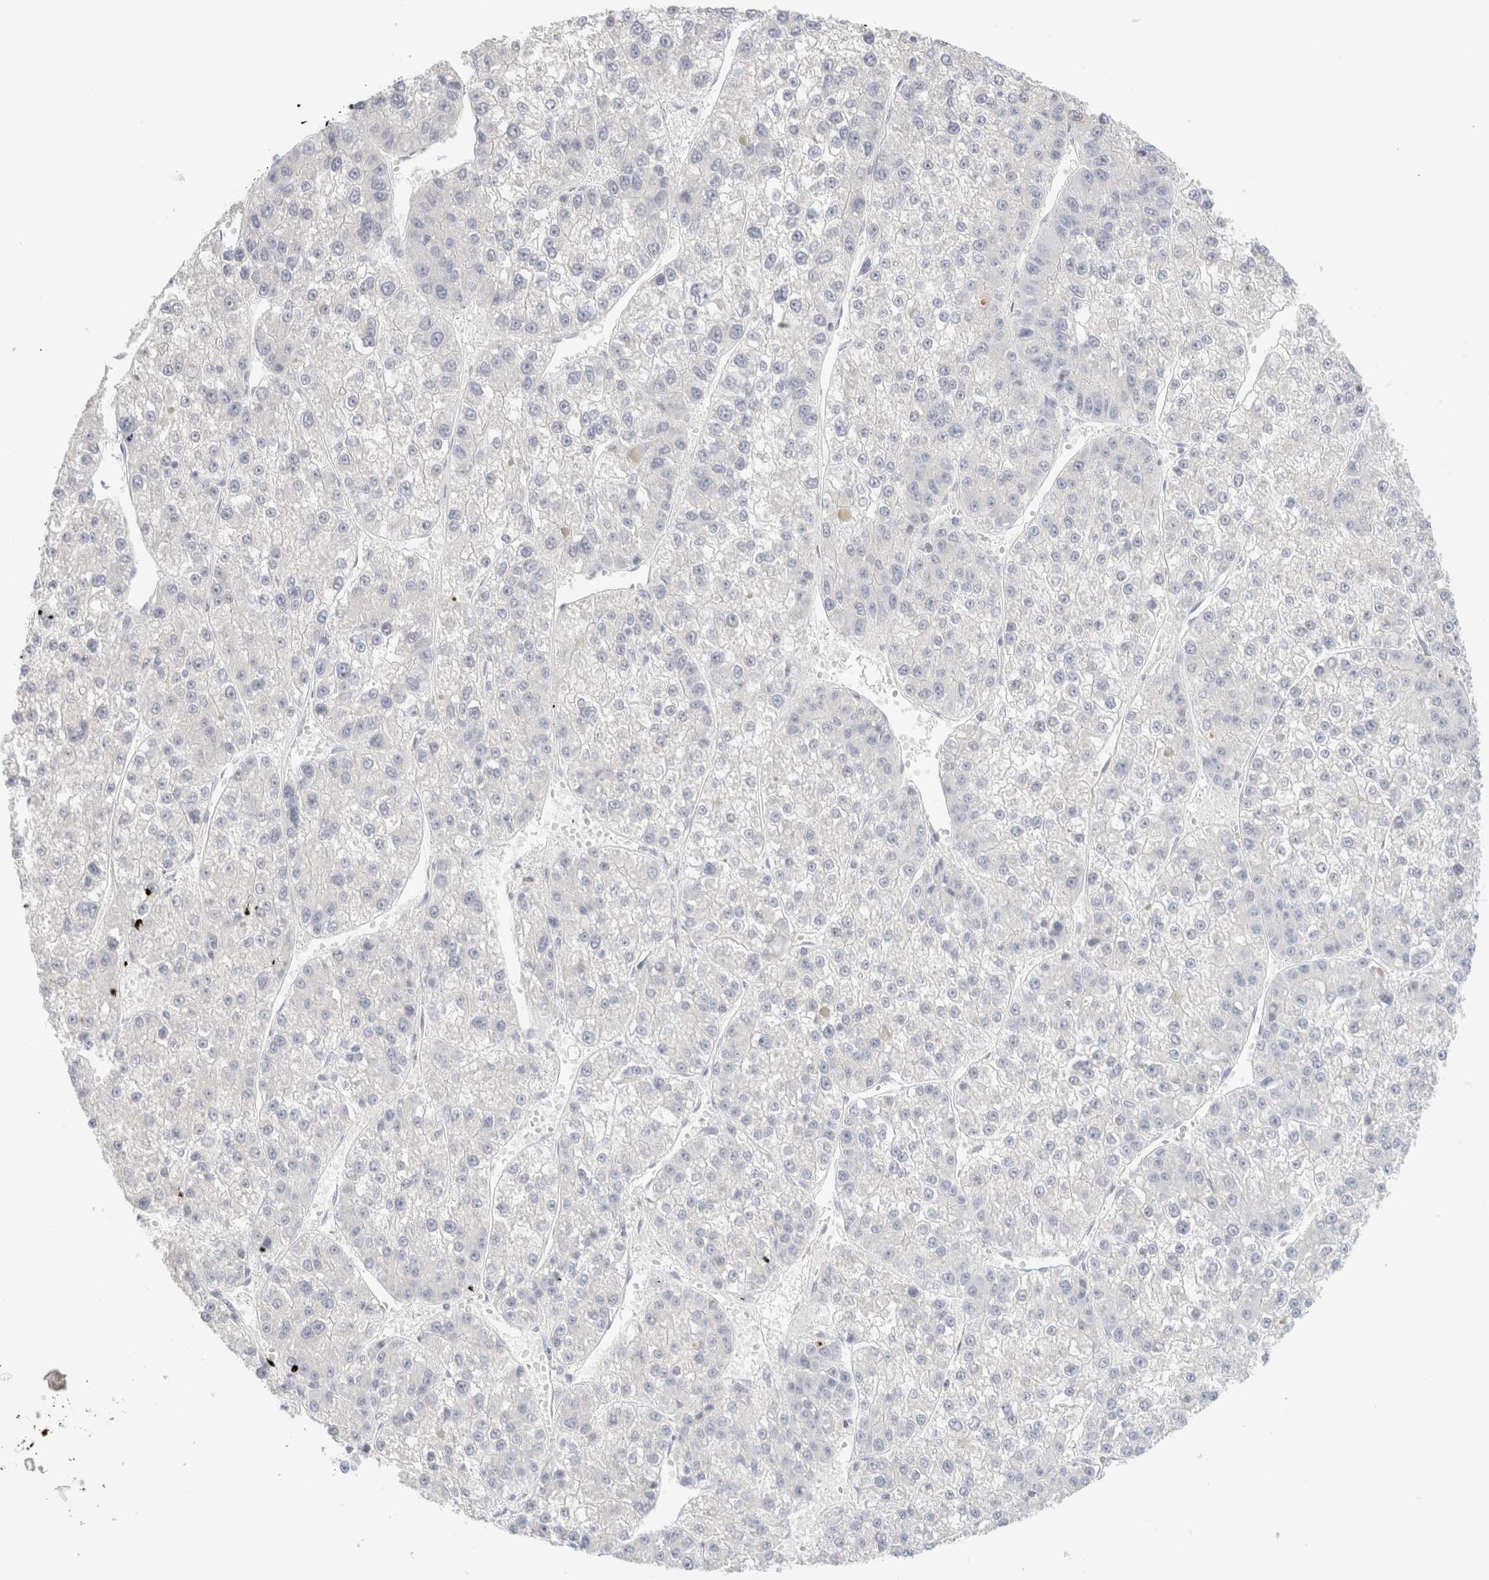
{"staining": {"intensity": "negative", "quantity": "none", "location": "none"}, "tissue": "liver cancer", "cell_type": "Tumor cells", "image_type": "cancer", "snomed": [{"axis": "morphology", "description": "Carcinoma, Hepatocellular, NOS"}, {"axis": "topography", "description": "Liver"}], "caption": "This image is of liver cancer (hepatocellular carcinoma) stained with IHC to label a protein in brown with the nuclei are counter-stained blue. There is no positivity in tumor cells.", "gene": "HEXD", "patient": {"sex": "female", "age": 73}}